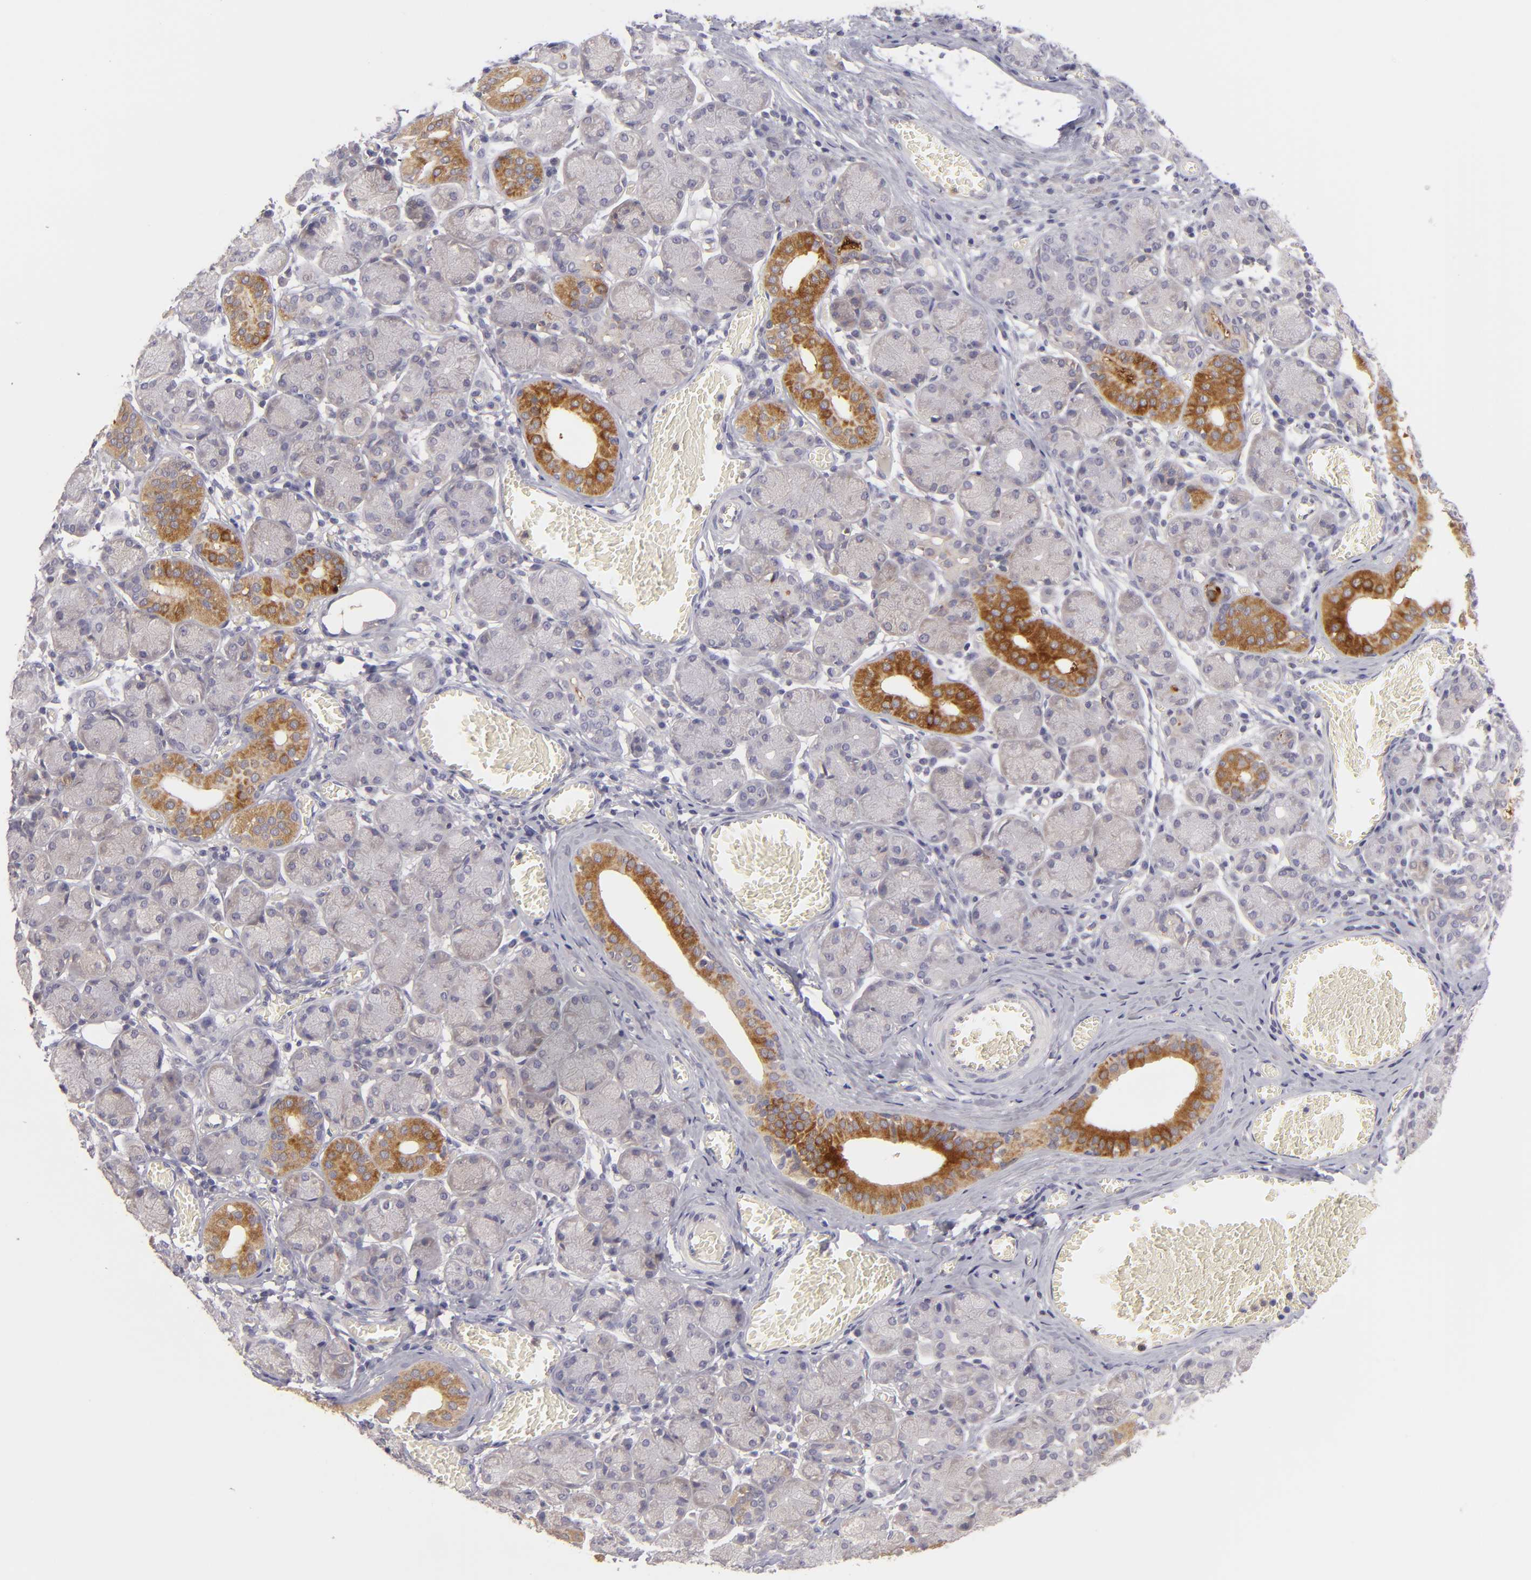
{"staining": {"intensity": "strong", "quantity": "<25%", "location": "cytoplasmic/membranous"}, "tissue": "salivary gland", "cell_type": "Glandular cells", "image_type": "normal", "snomed": [{"axis": "morphology", "description": "Normal tissue, NOS"}, {"axis": "topography", "description": "Salivary gland"}], "caption": "High-magnification brightfield microscopy of unremarkable salivary gland stained with DAB (brown) and counterstained with hematoxylin (blue). glandular cells exhibit strong cytoplasmic/membranous staining is identified in about<25% of cells. The protein of interest is shown in brown color, while the nuclei are stained blue.", "gene": "MMP10", "patient": {"sex": "female", "age": 24}}